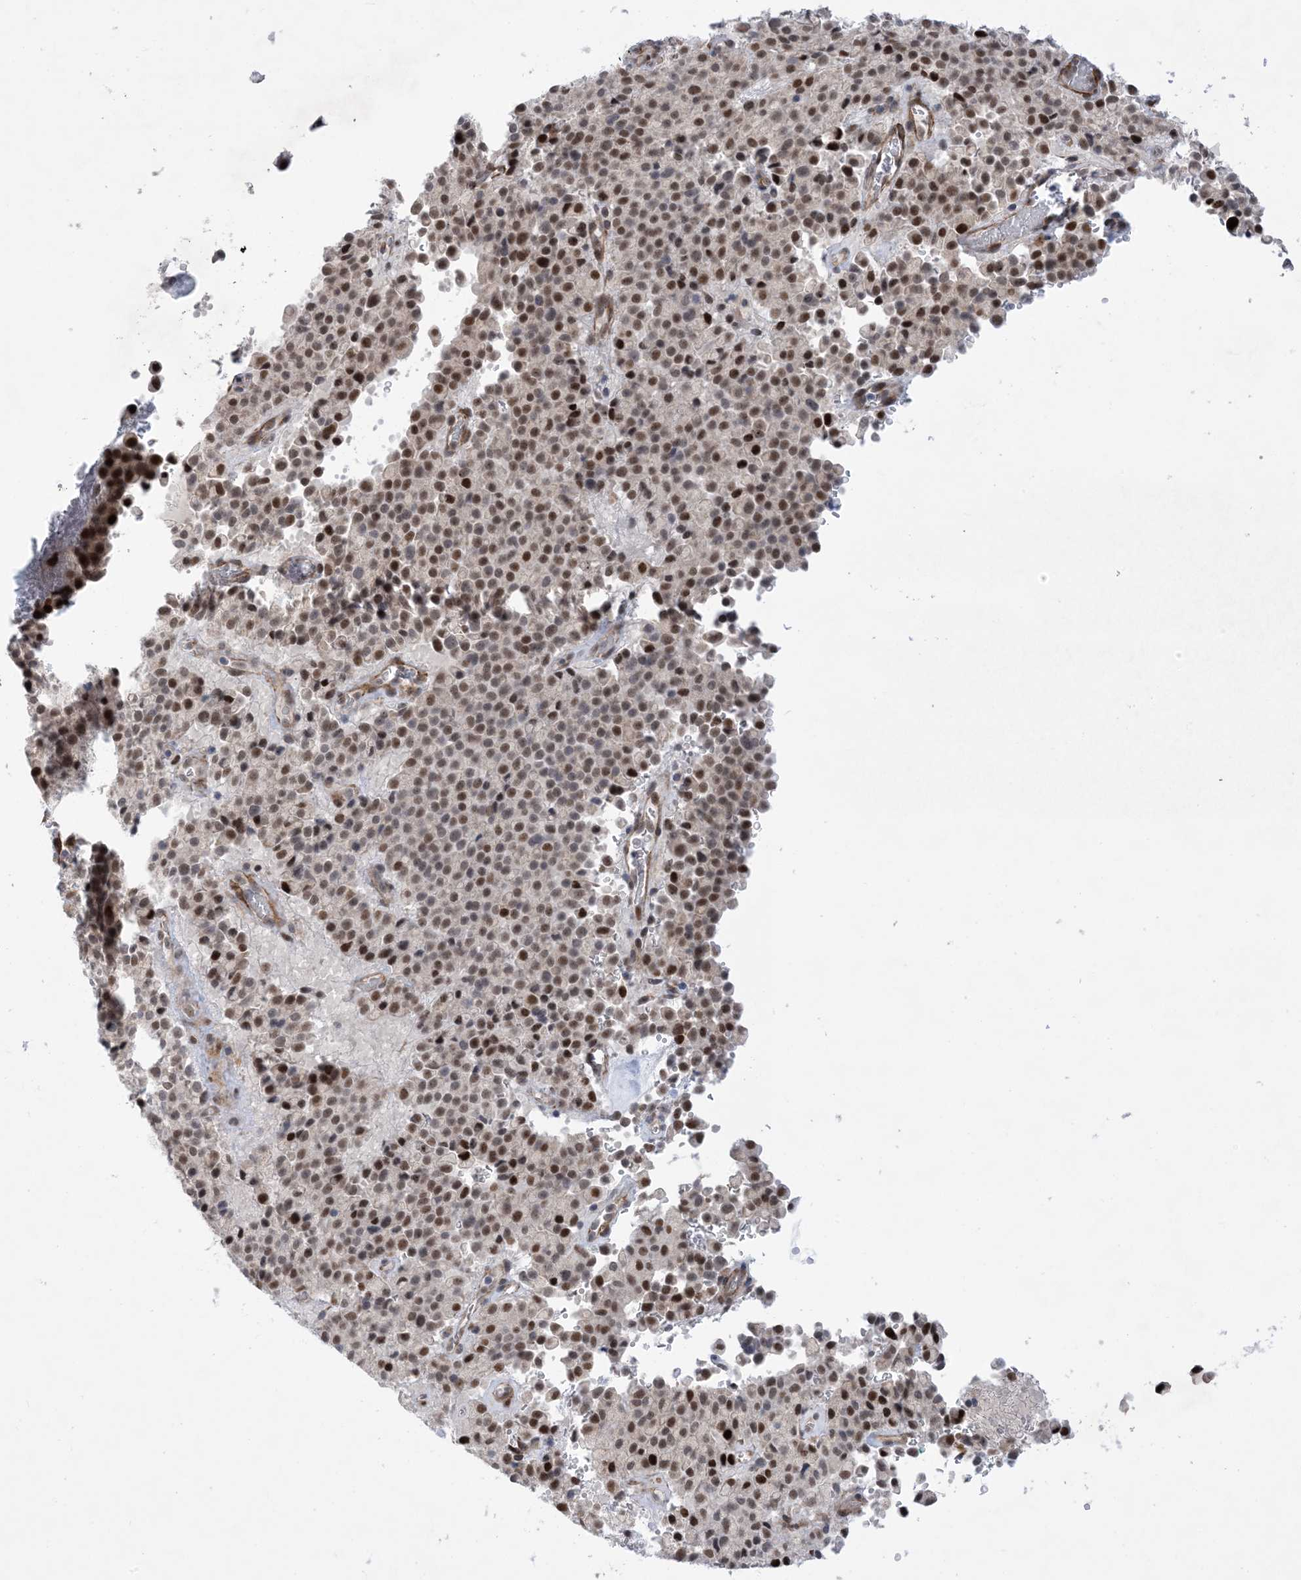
{"staining": {"intensity": "moderate", "quantity": ">75%", "location": "nuclear"}, "tissue": "pancreatic cancer", "cell_type": "Tumor cells", "image_type": "cancer", "snomed": [{"axis": "morphology", "description": "Adenocarcinoma, NOS"}, {"axis": "topography", "description": "Pancreas"}], "caption": "Immunohistochemical staining of adenocarcinoma (pancreatic) shows medium levels of moderate nuclear expression in approximately >75% of tumor cells.", "gene": "ZNF8", "patient": {"sex": "male", "age": 65}}